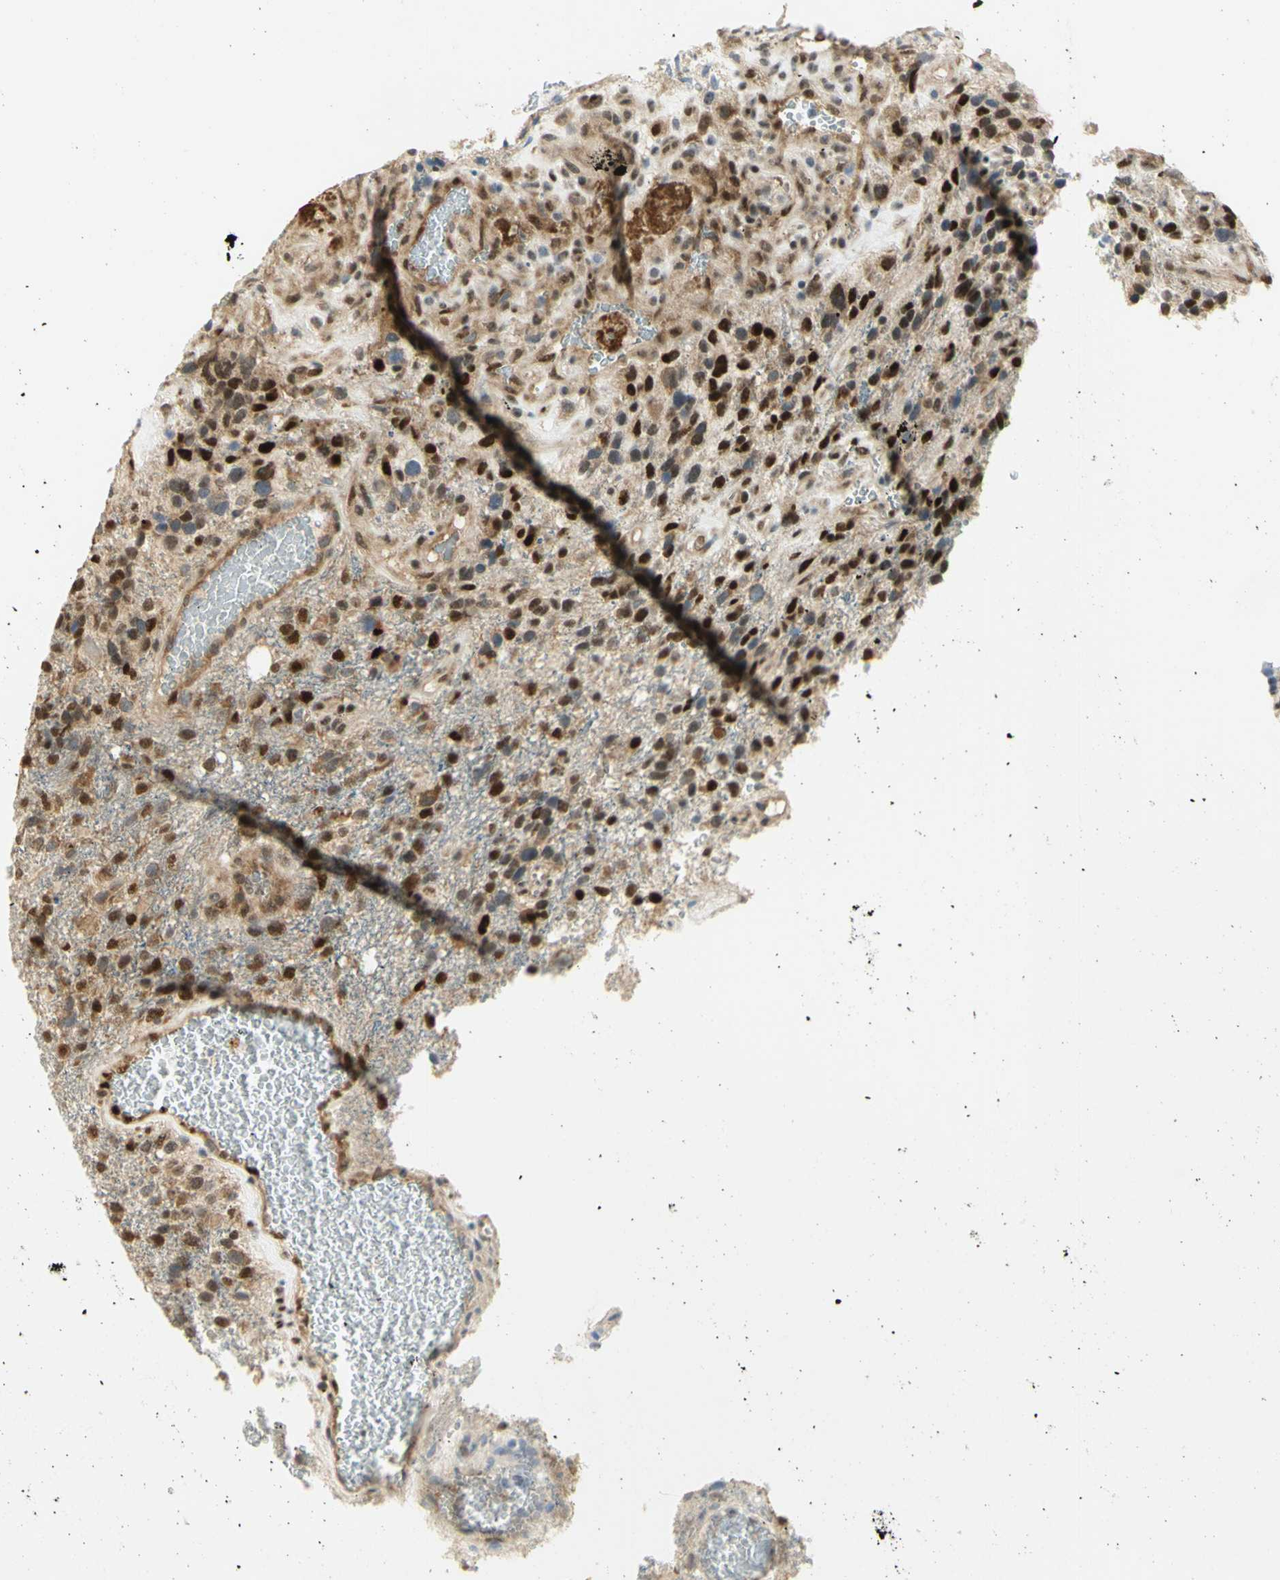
{"staining": {"intensity": "moderate", "quantity": ">75%", "location": "nuclear"}, "tissue": "glioma", "cell_type": "Tumor cells", "image_type": "cancer", "snomed": [{"axis": "morphology", "description": "Glioma, malignant, High grade"}, {"axis": "topography", "description": "Brain"}], "caption": "A brown stain shows moderate nuclear staining of a protein in human high-grade glioma (malignant) tumor cells. Nuclei are stained in blue.", "gene": "DDX1", "patient": {"sex": "female", "age": 58}}